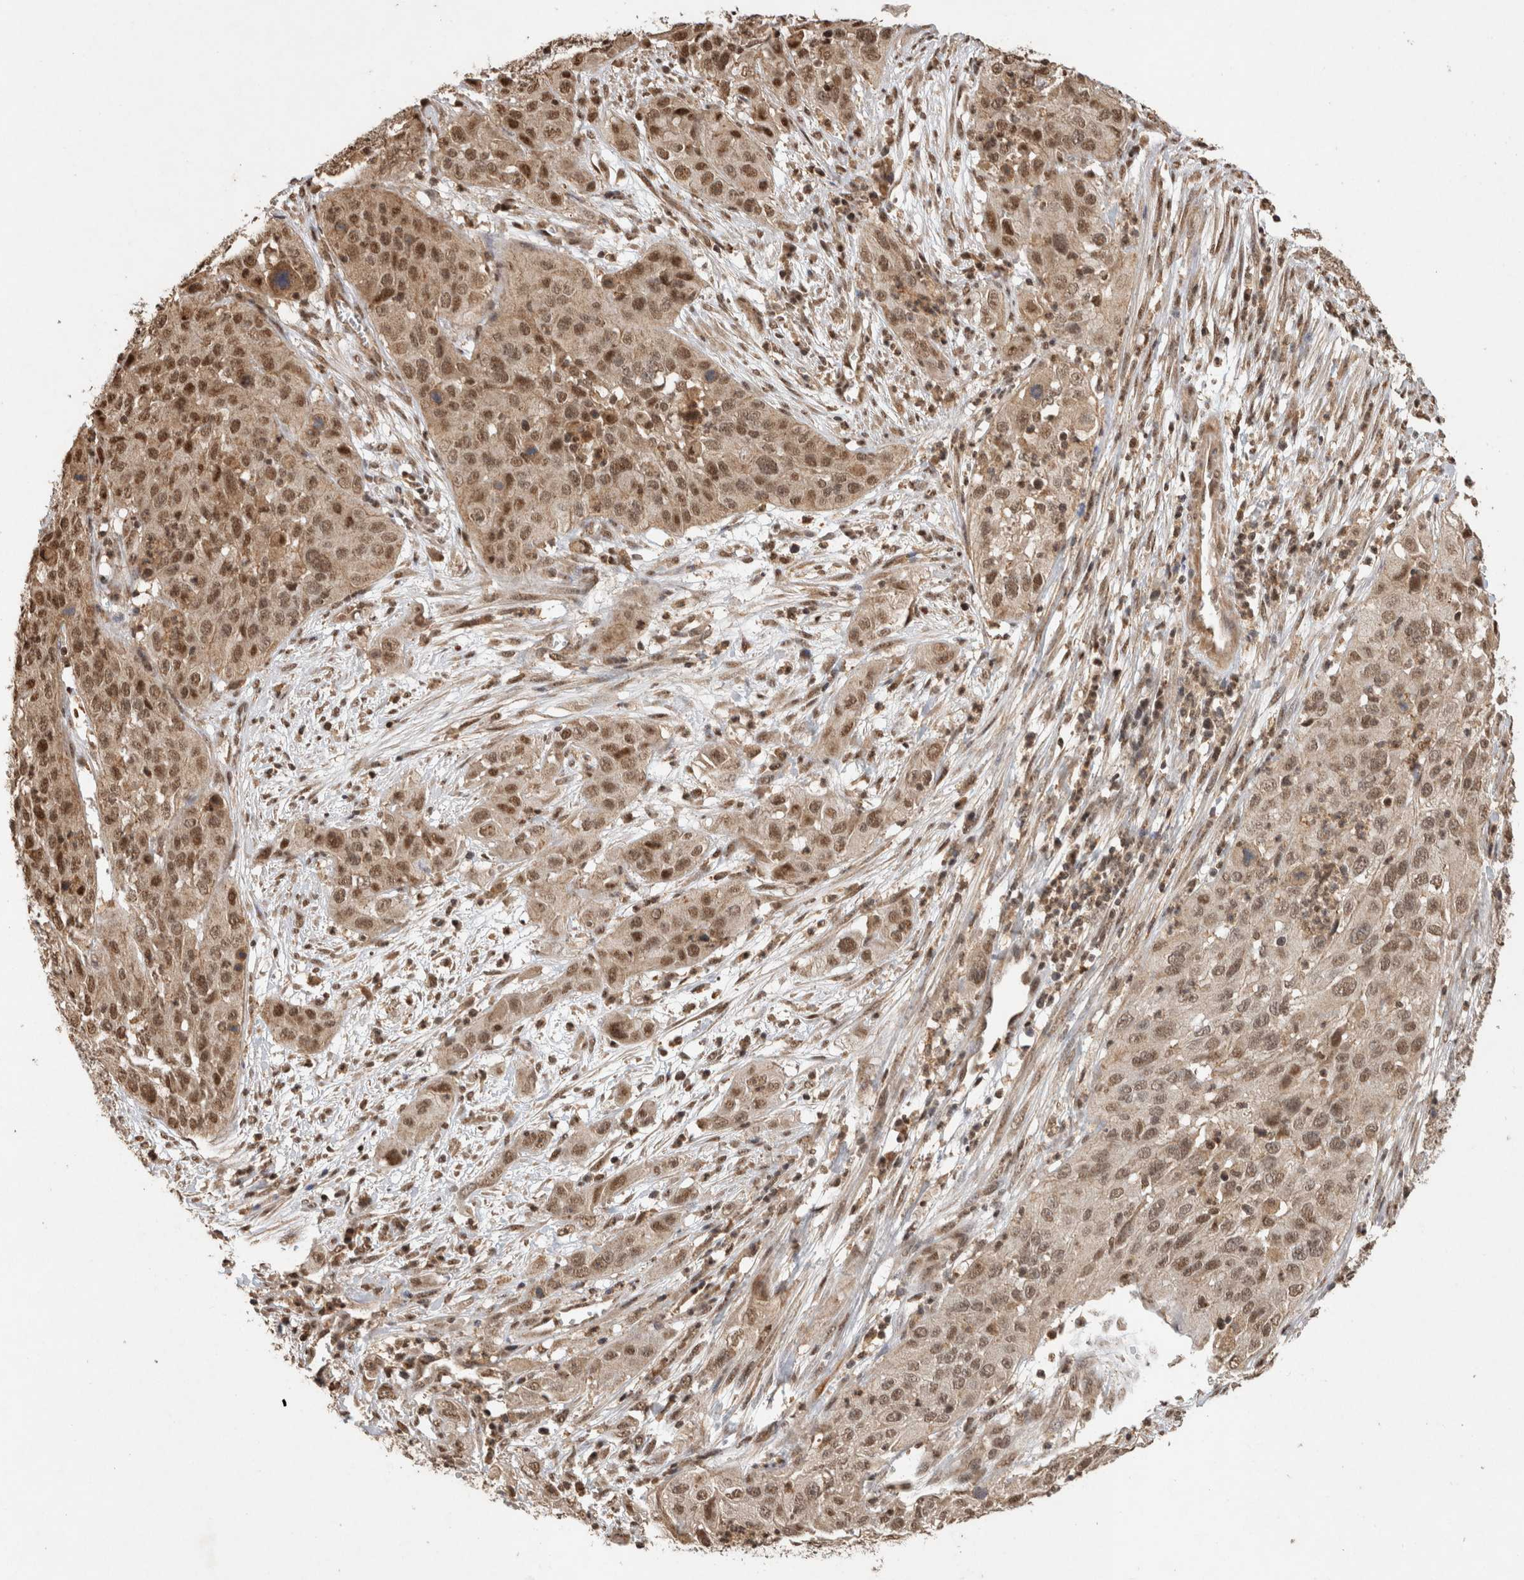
{"staining": {"intensity": "moderate", "quantity": ">75%", "location": "cytoplasmic/membranous,nuclear"}, "tissue": "cervical cancer", "cell_type": "Tumor cells", "image_type": "cancer", "snomed": [{"axis": "morphology", "description": "Squamous cell carcinoma, NOS"}, {"axis": "topography", "description": "Cervix"}], "caption": "Human cervical squamous cell carcinoma stained for a protein (brown) displays moderate cytoplasmic/membranous and nuclear positive expression in about >75% of tumor cells.", "gene": "KEAP1", "patient": {"sex": "female", "age": 32}}